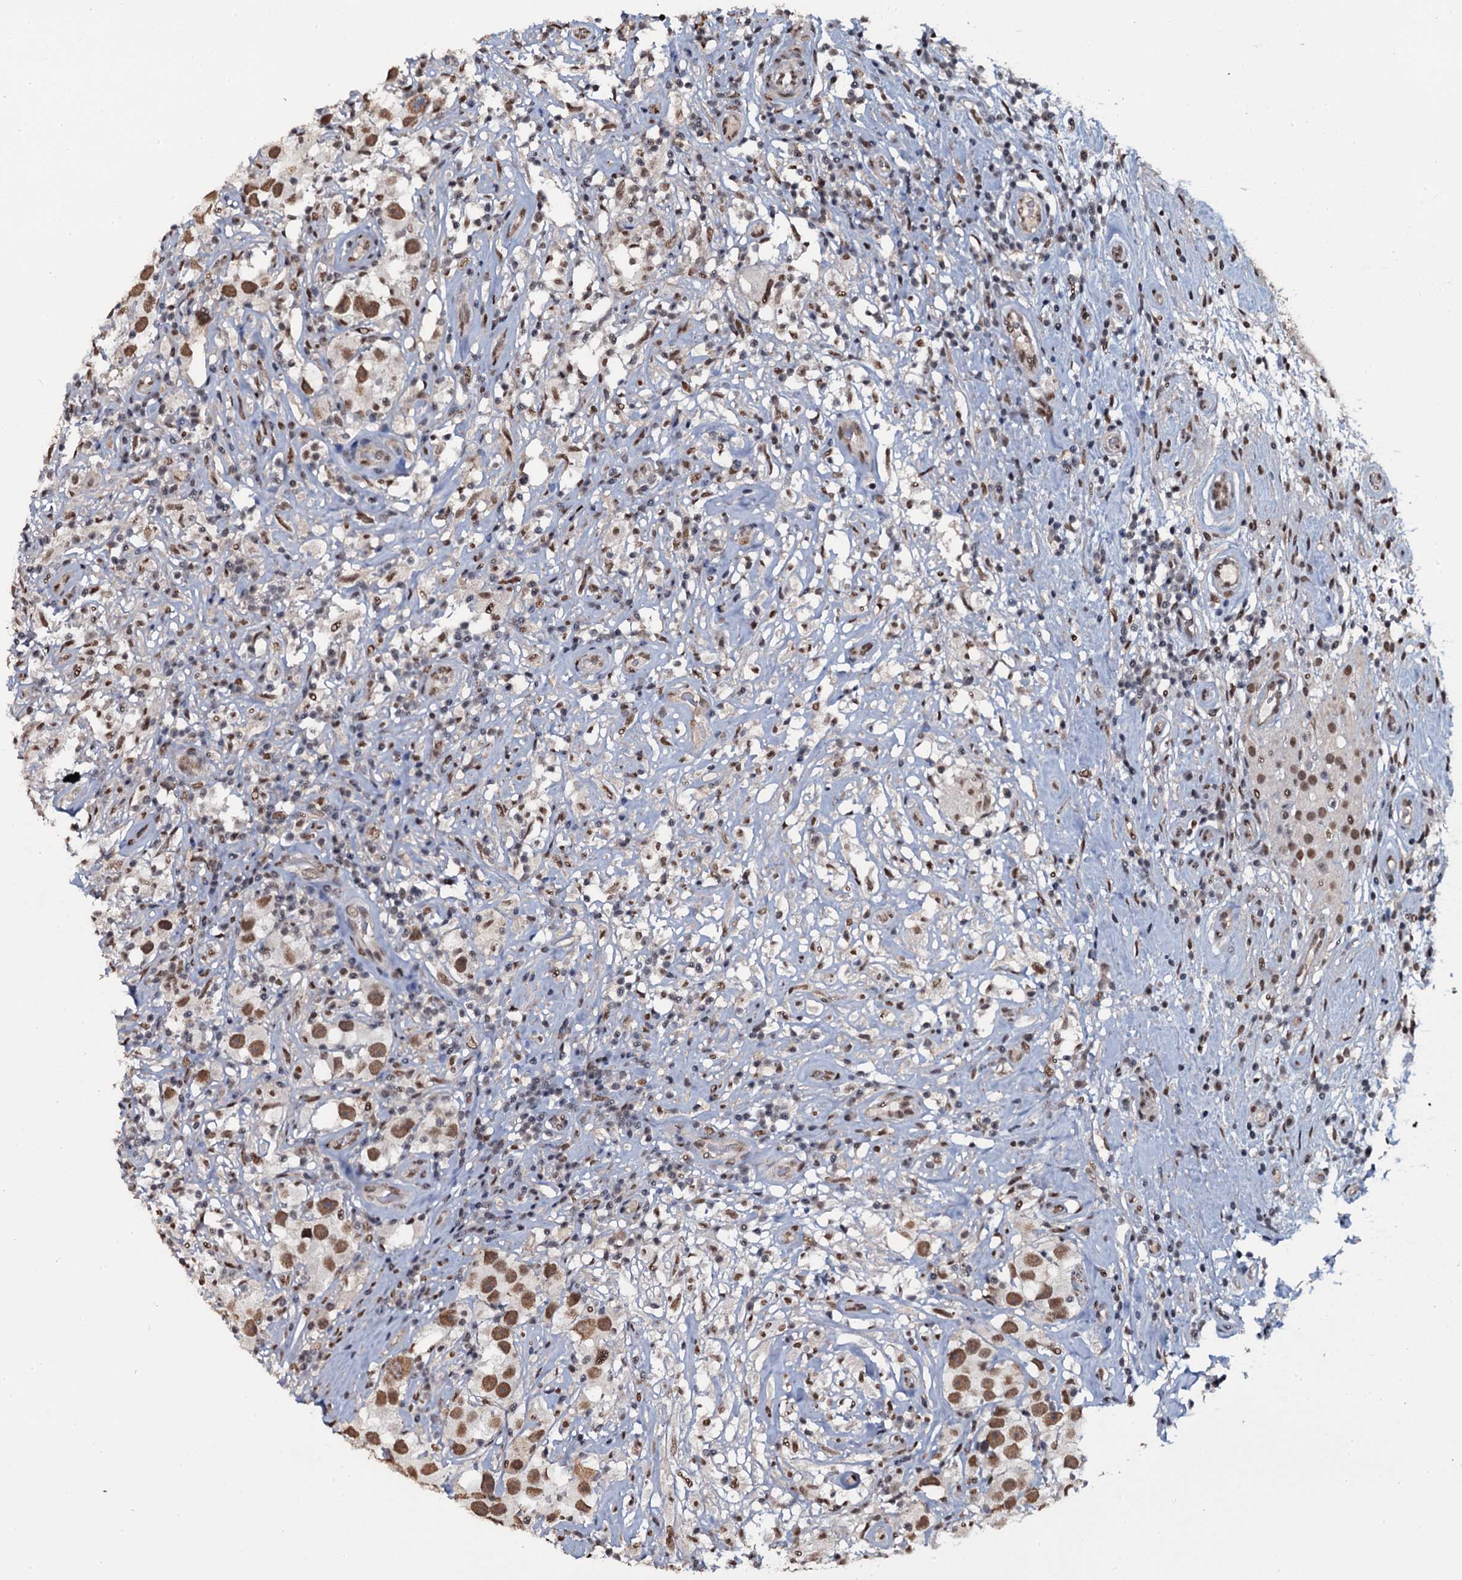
{"staining": {"intensity": "moderate", "quantity": ">75%", "location": "nuclear"}, "tissue": "testis cancer", "cell_type": "Tumor cells", "image_type": "cancer", "snomed": [{"axis": "morphology", "description": "Seminoma, NOS"}, {"axis": "topography", "description": "Testis"}], "caption": "Protein expression by immunohistochemistry displays moderate nuclear positivity in approximately >75% of tumor cells in testis cancer (seminoma).", "gene": "SH2D4B", "patient": {"sex": "male", "age": 49}}